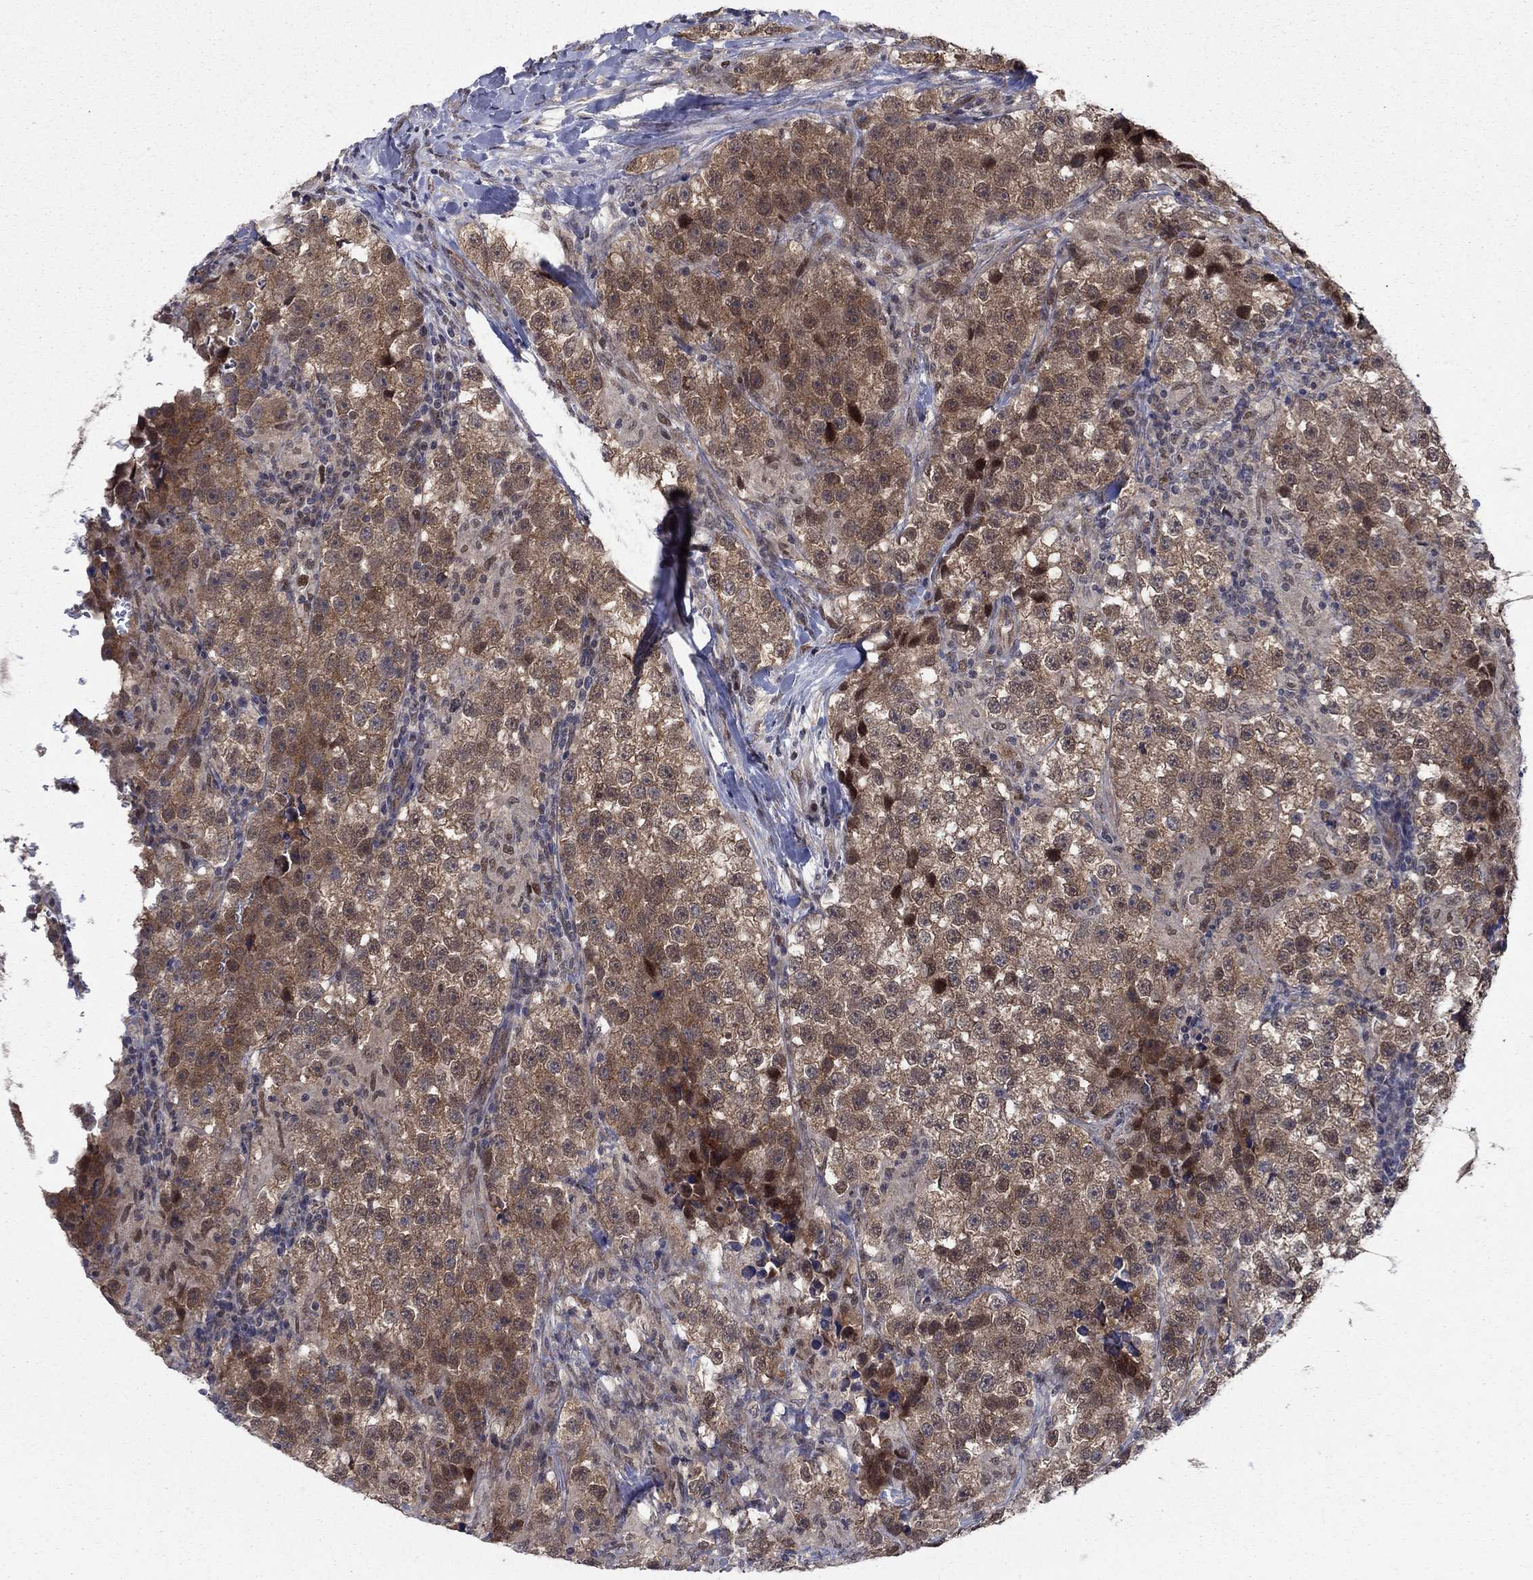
{"staining": {"intensity": "moderate", "quantity": ">75%", "location": "cytoplasmic/membranous"}, "tissue": "testis cancer", "cell_type": "Tumor cells", "image_type": "cancer", "snomed": [{"axis": "morphology", "description": "Seminoma, NOS"}, {"axis": "topography", "description": "Testis"}], "caption": "High-power microscopy captured an immunohistochemistry (IHC) micrograph of testis seminoma, revealing moderate cytoplasmic/membranous staining in approximately >75% of tumor cells.", "gene": "PSMC1", "patient": {"sex": "male", "age": 46}}